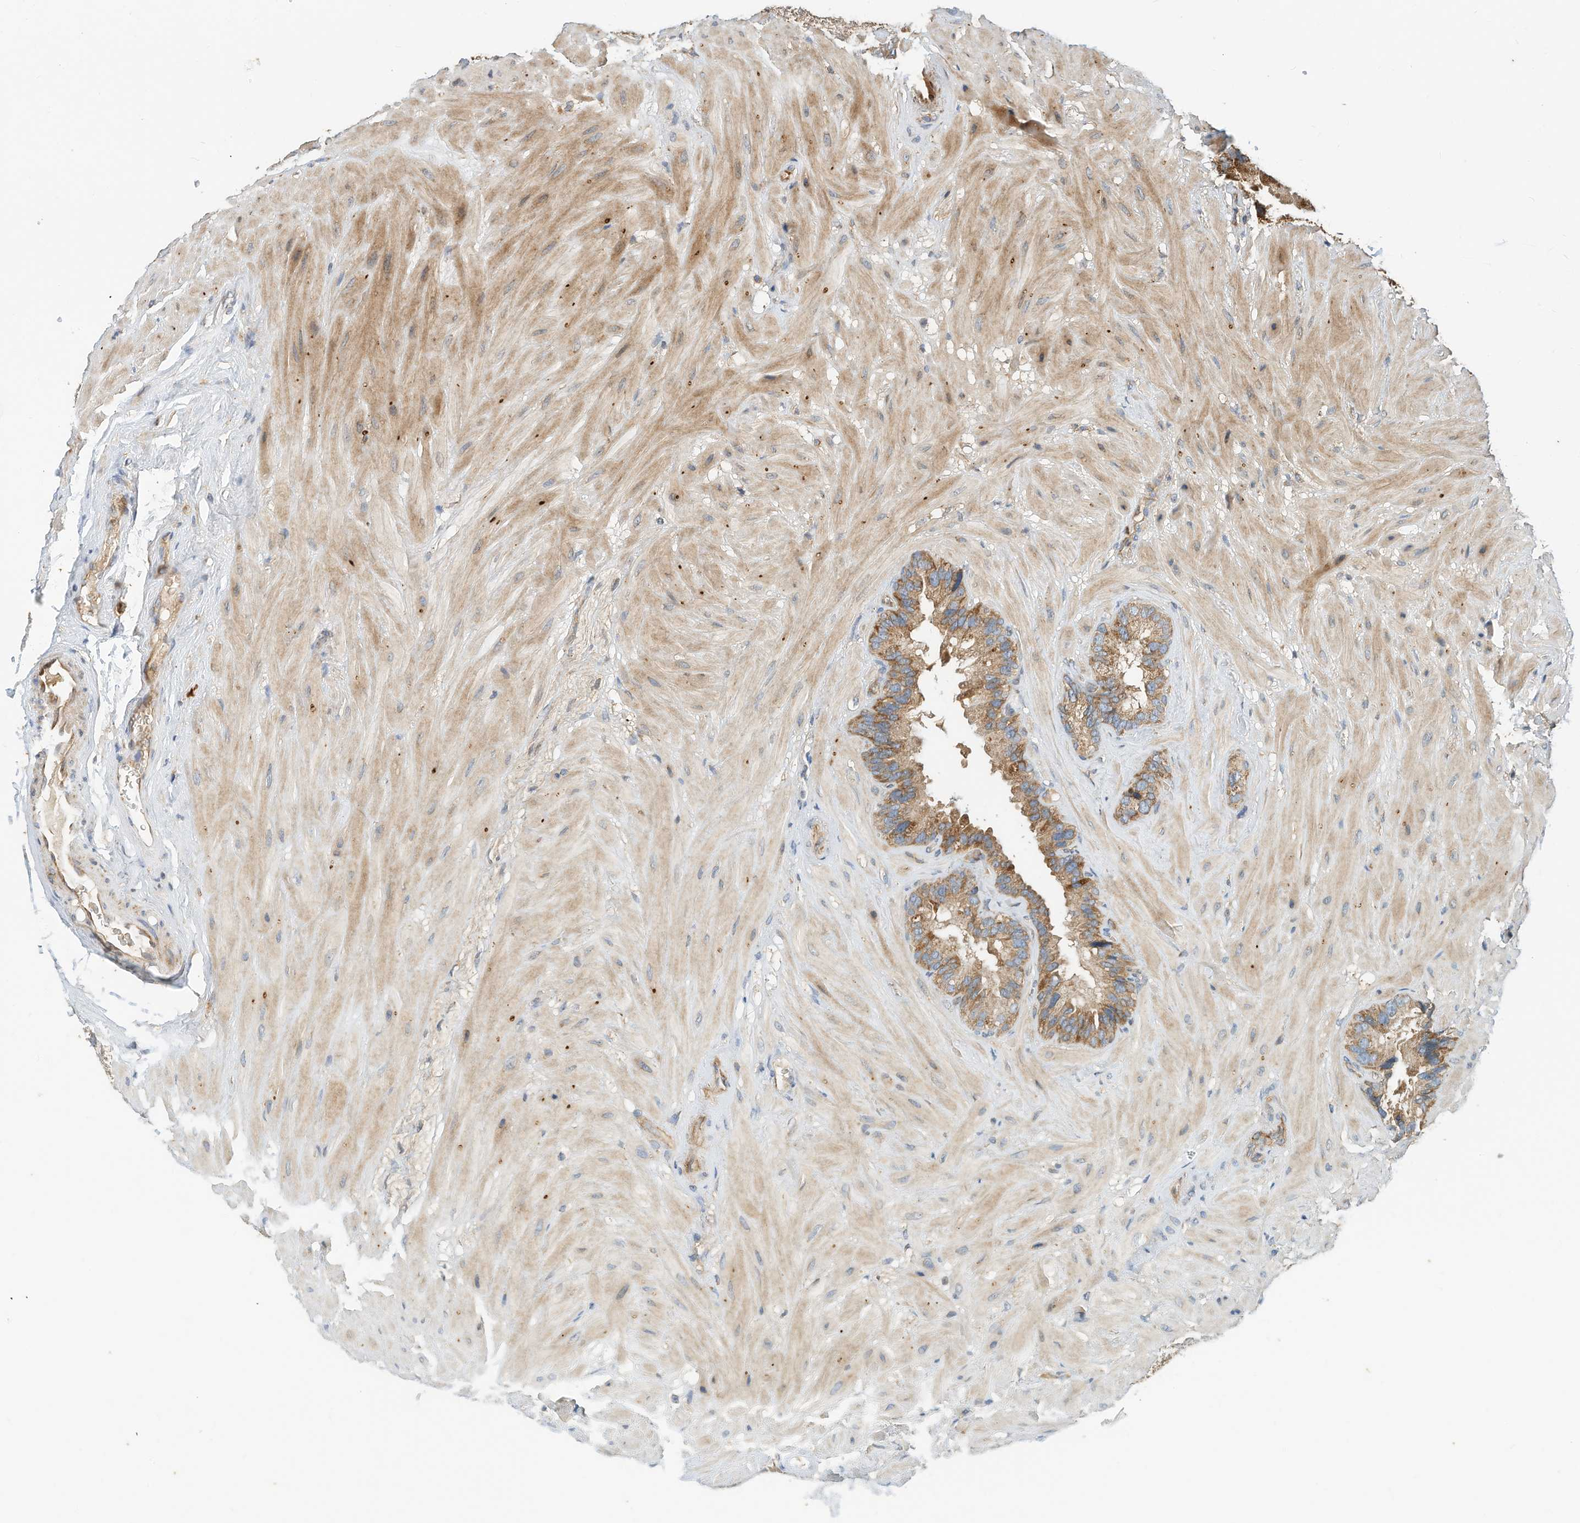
{"staining": {"intensity": "moderate", "quantity": ">75%", "location": "cytoplasmic/membranous"}, "tissue": "seminal vesicle", "cell_type": "Glandular cells", "image_type": "normal", "snomed": [{"axis": "morphology", "description": "Normal tissue, NOS"}, {"axis": "topography", "description": "Prostate"}, {"axis": "topography", "description": "Seminal veicle"}], "caption": "Protein staining of unremarkable seminal vesicle displays moderate cytoplasmic/membranous staining in approximately >75% of glandular cells.", "gene": "CPAMD8", "patient": {"sex": "male", "age": 68}}